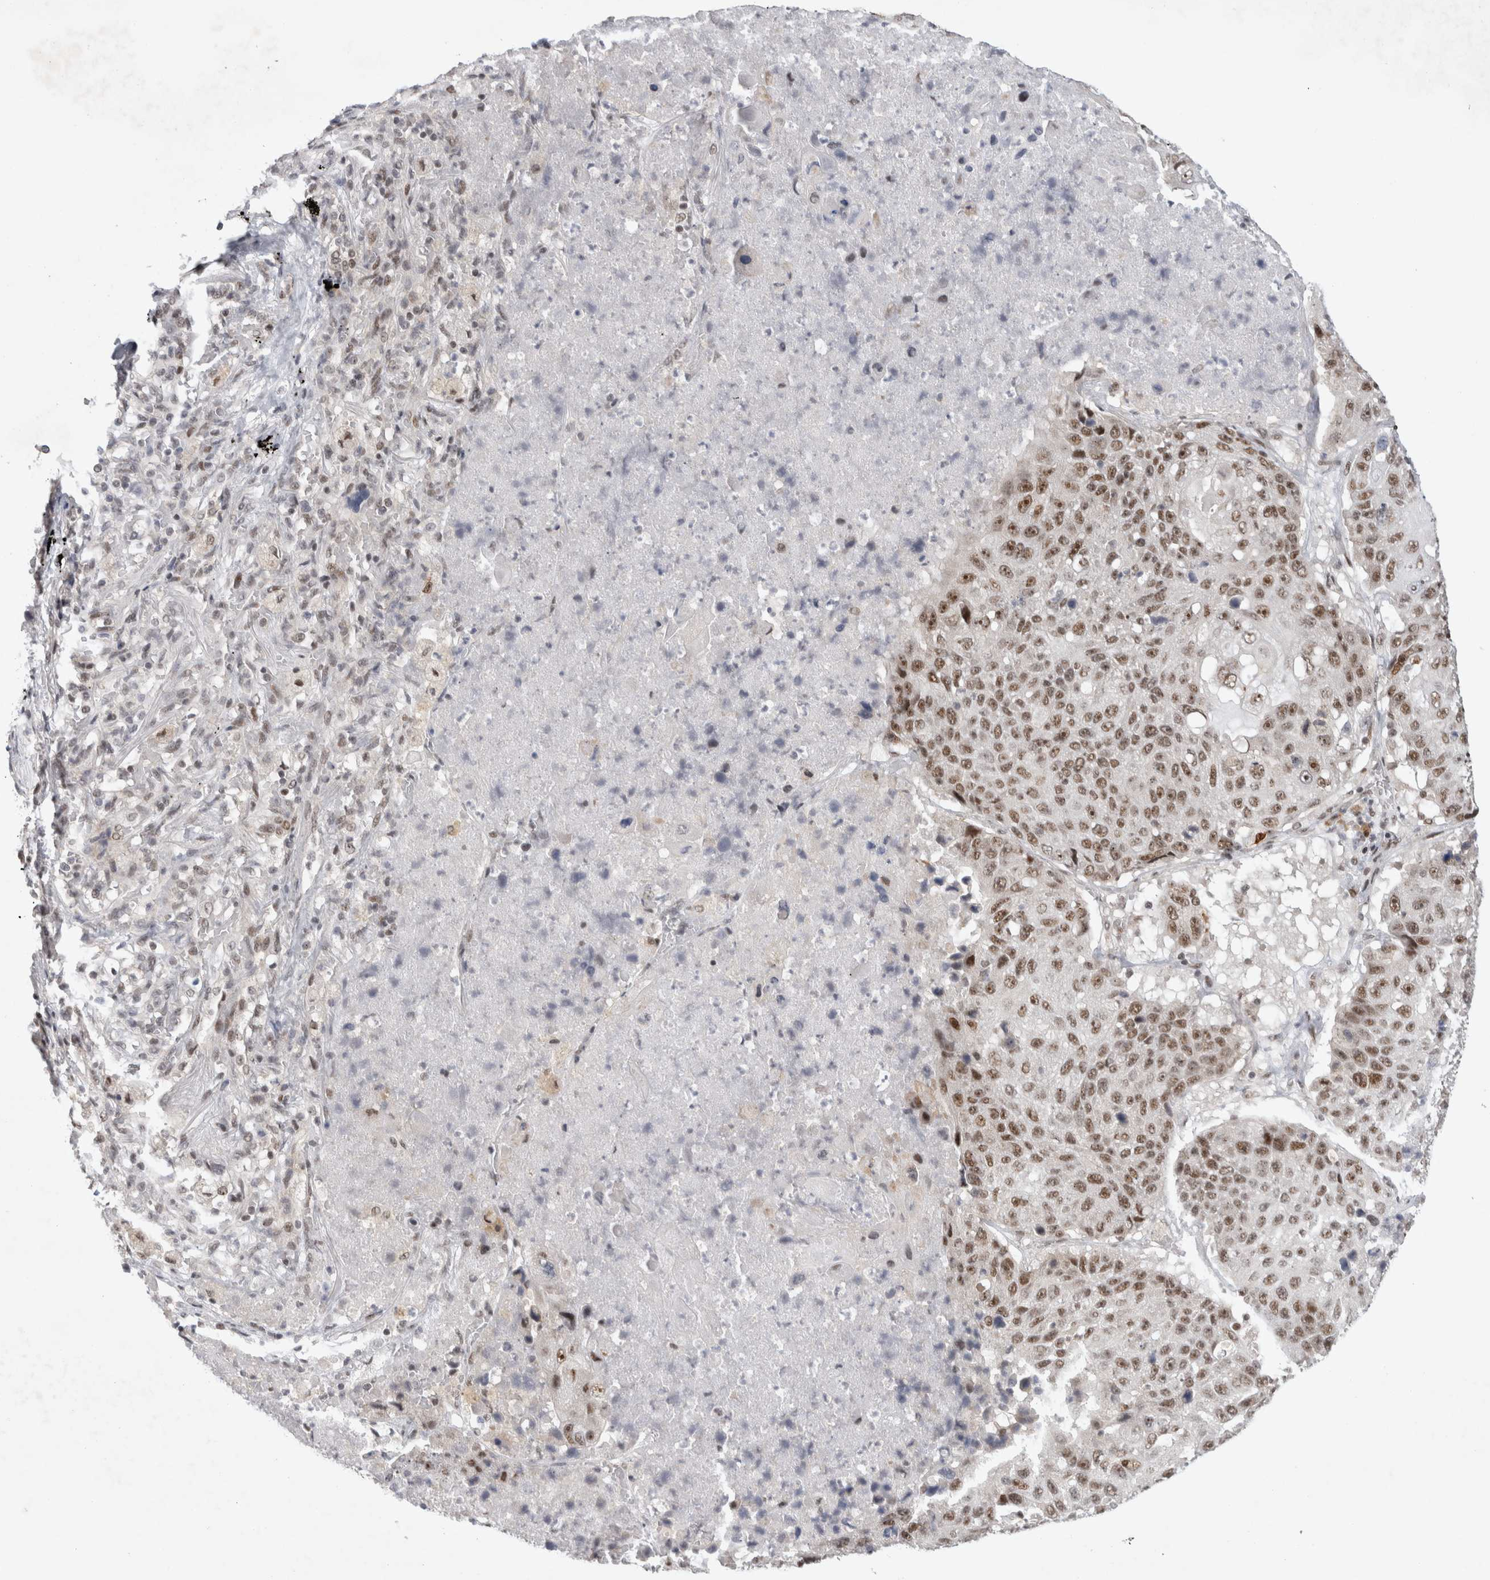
{"staining": {"intensity": "moderate", "quantity": ">75%", "location": "nuclear"}, "tissue": "lung cancer", "cell_type": "Tumor cells", "image_type": "cancer", "snomed": [{"axis": "morphology", "description": "Squamous cell carcinoma, NOS"}, {"axis": "topography", "description": "Lung"}], "caption": "Tumor cells demonstrate moderate nuclear expression in about >75% of cells in squamous cell carcinoma (lung).", "gene": "HESX1", "patient": {"sex": "male", "age": 61}}